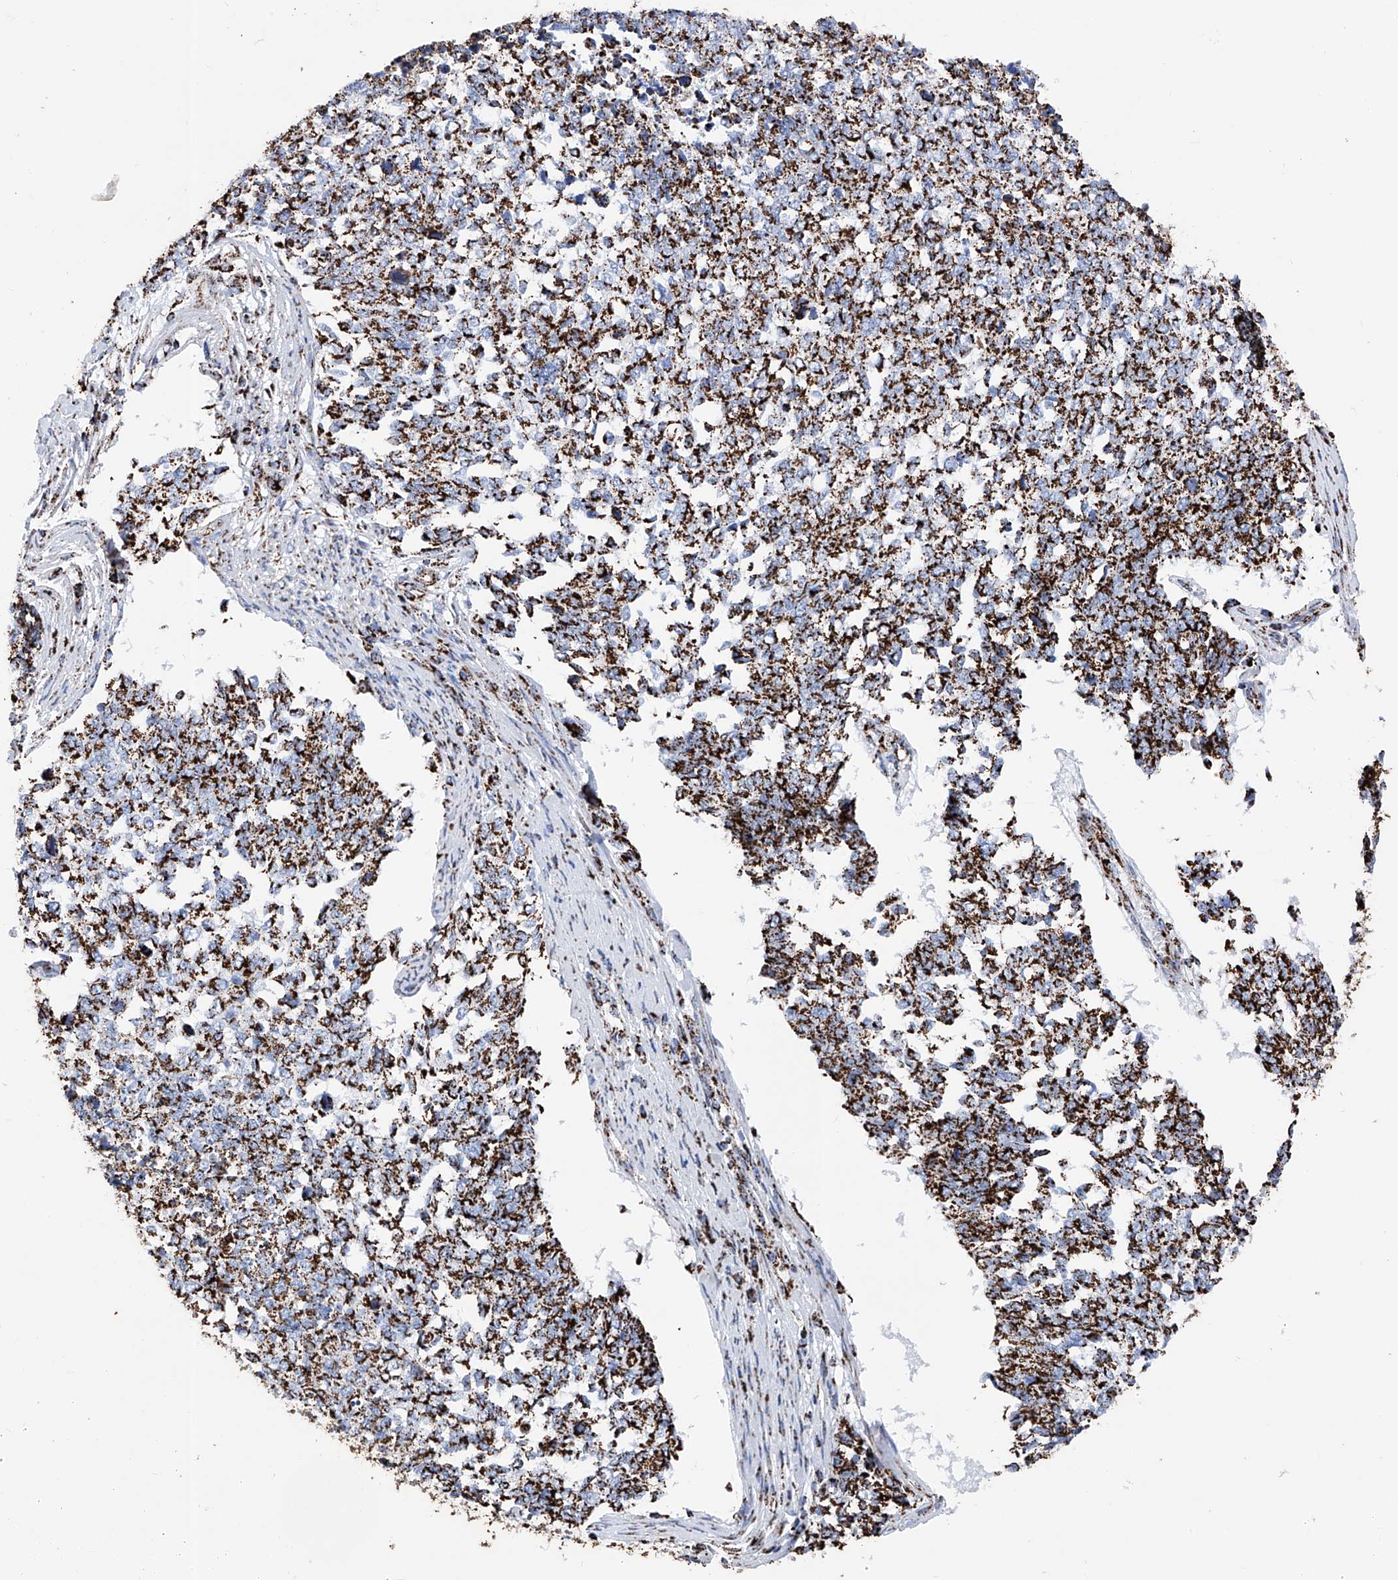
{"staining": {"intensity": "strong", "quantity": ">75%", "location": "cytoplasmic/membranous"}, "tissue": "cervical cancer", "cell_type": "Tumor cells", "image_type": "cancer", "snomed": [{"axis": "morphology", "description": "Squamous cell carcinoma, NOS"}, {"axis": "topography", "description": "Cervix"}], "caption": "This is a photomicrograph of immunohistochemistry staining of squamous cell carcinoma (cervical), which shows strong expression in the cytoplasmic/membranous of tumor cells.", "gene": "ATP5PF", "patient": {"sex": "female", "age": 63}}